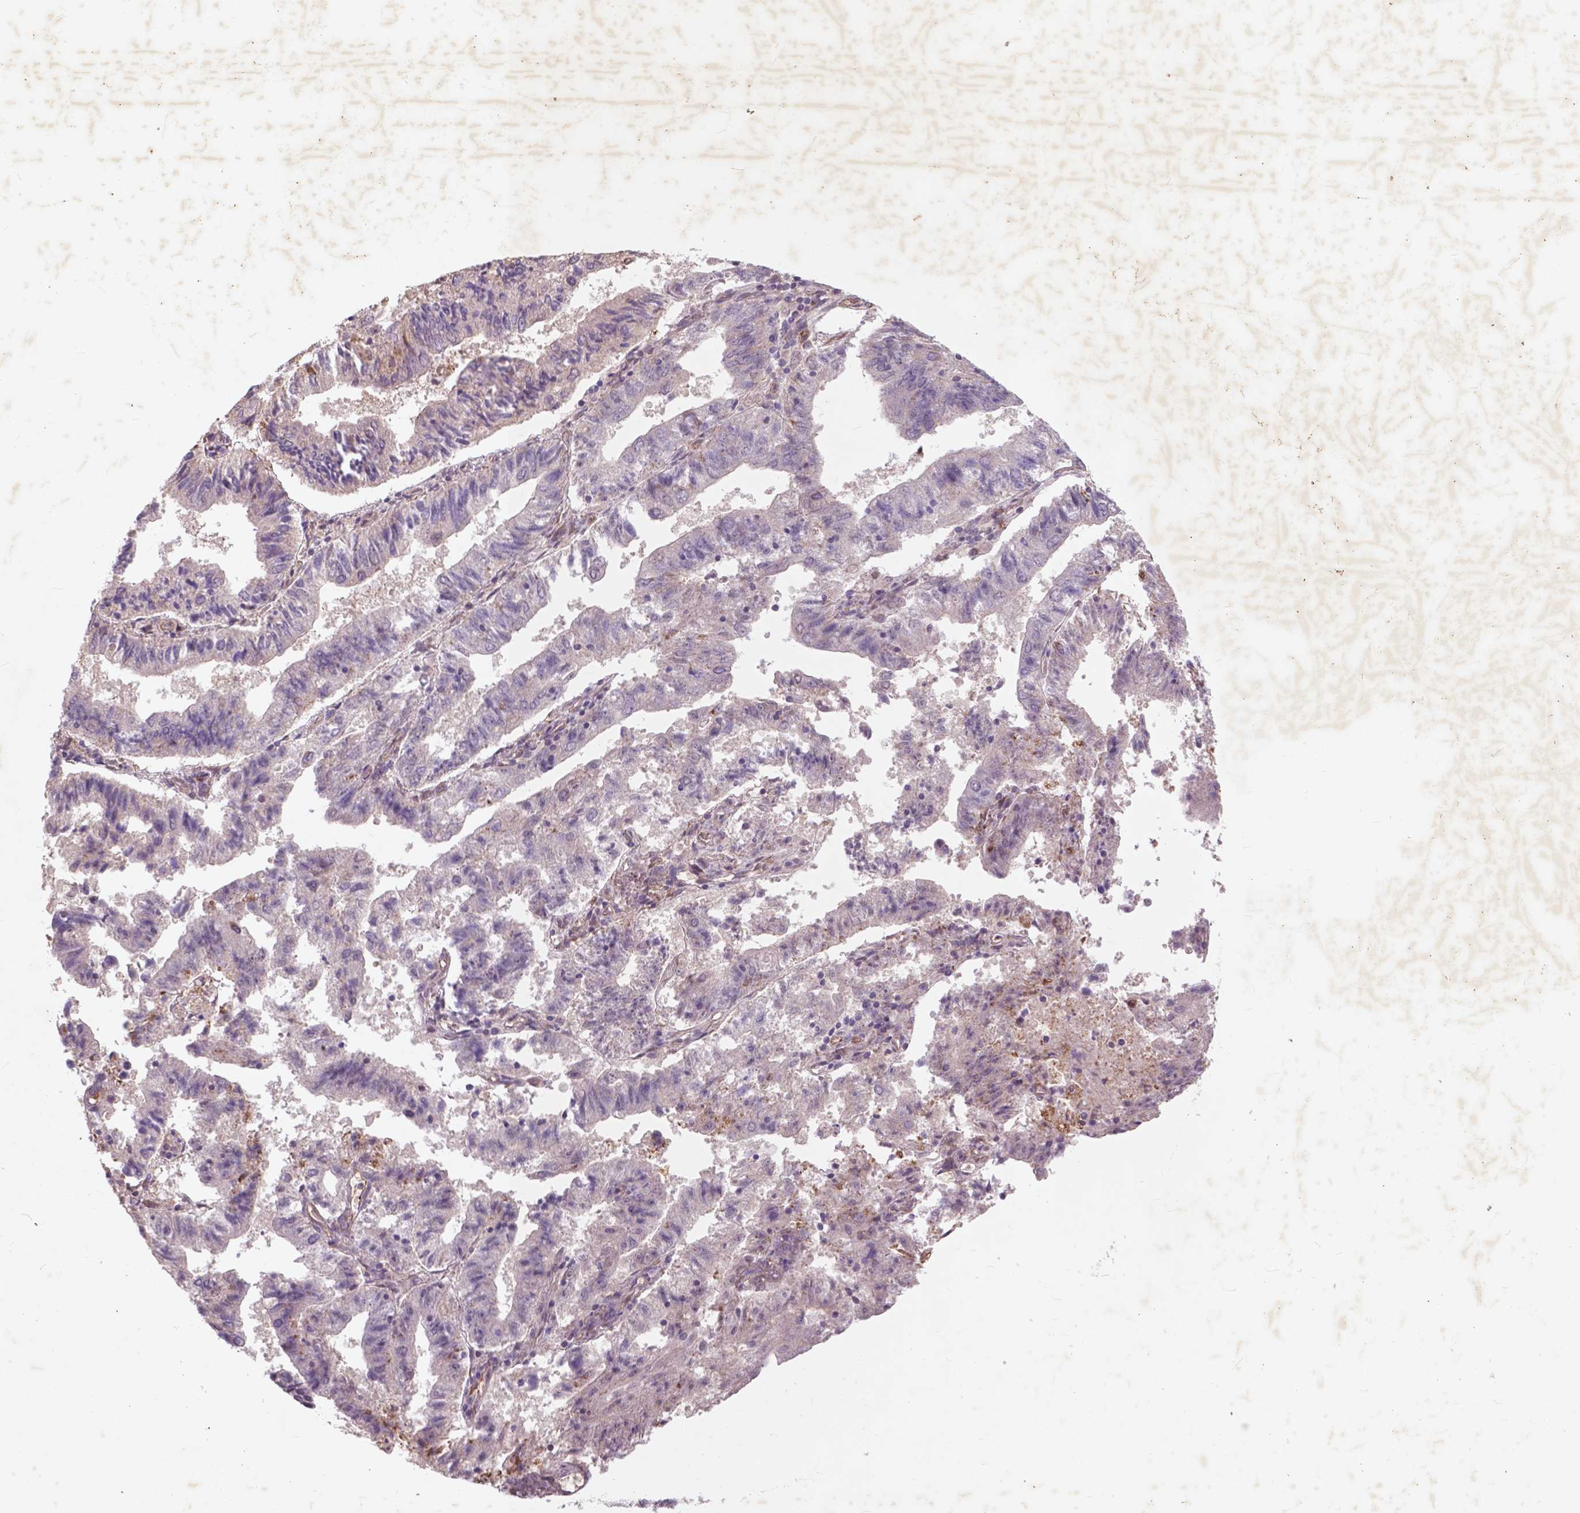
{"staining": {"intensity": "negative", "quantity": "none", "location": "none"}, "tissue": "endometrial cancer", "cell_type": "Tumor cells", "image_type": "cancer", "snomed": [{"axis": "morphology", "description": "Adenocarcinoma, NOS"}, {"axis": "topography", "description": "Endometrium"}], "caption": "DAB immunohistochemical staining of human endometrial cancer demonstrates no significant expression in tumor cells.", "gene": "RFPL4B", "patient": {"sex": "female", "age": 82}}